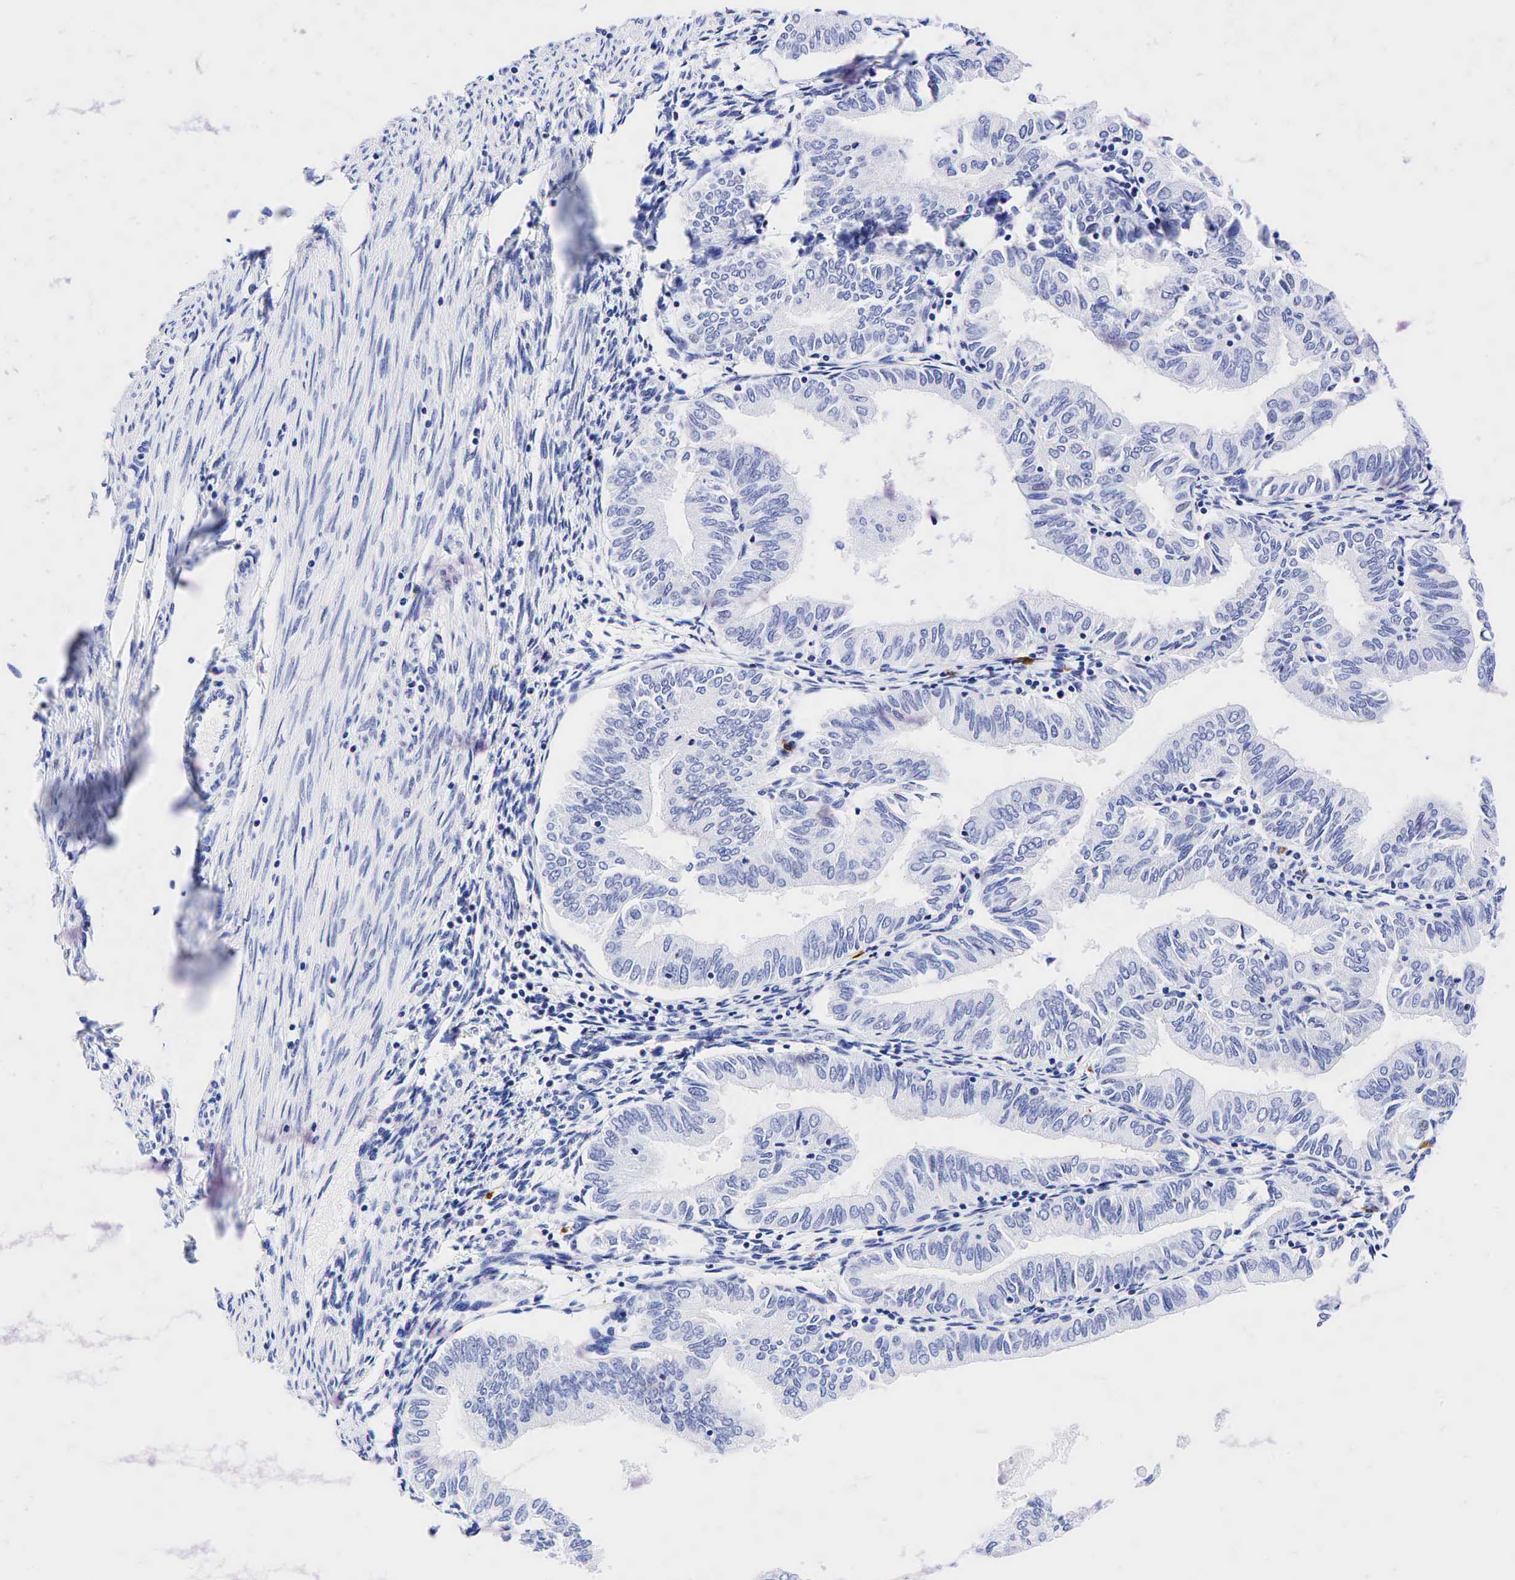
{"staining": {"intensity": "negative", "quantity": "none", "location": "none"}, "tissue": "endometrial cancer", "cell_type": "Tumor cells", "image_type": "cancer", "snomed": [{"axis": "morphology", "description": "Adenocarcinoma, NOS"}, {"axis": "topography", "description": "Endometrium"}], "caption": "A high-resolution histopathology image shows immunohistochemistry (IHC) staining of adenocarcinoma (endometrial), which displays no significant expression in tumor cells.", "gene": "CD79A", "patient": {"sex": "female", "age": 51}}